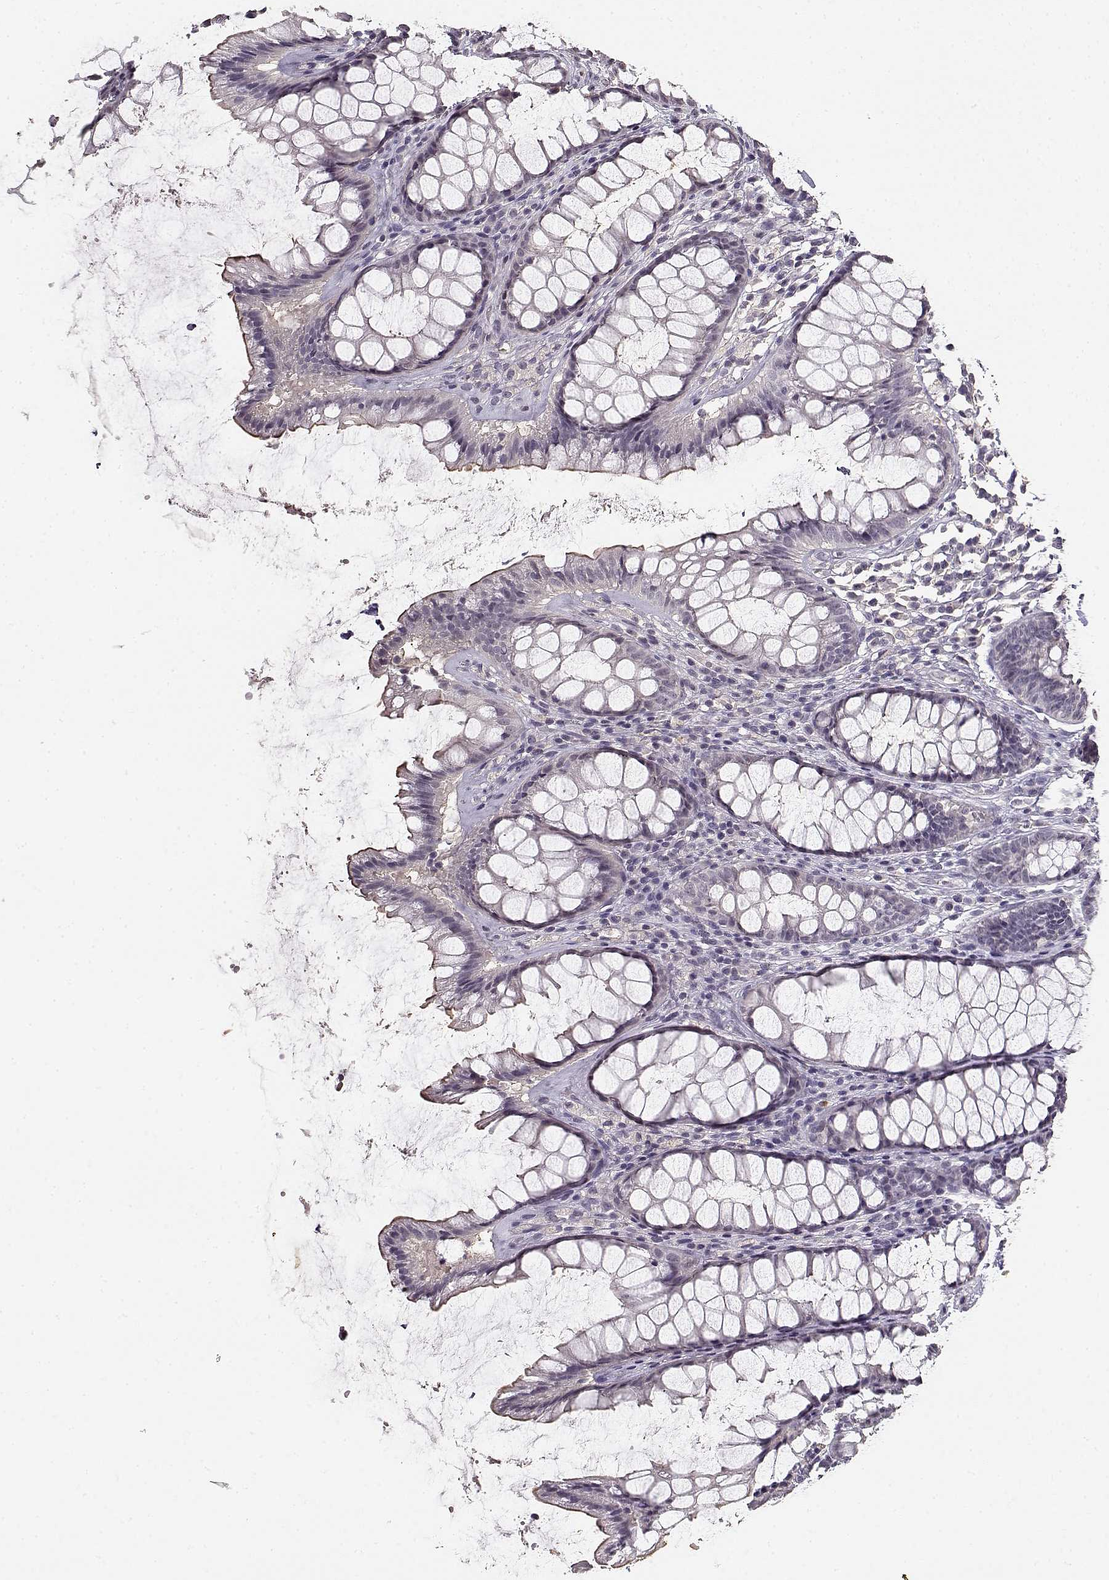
{"staining": {"intensity": "moderate", "quantity": "<25%", "location": "cytoplasmic/membranous"}, "tissue": "rectum", "cell_type": "Glandular cells", "image_type": "normal", "snomed": [{"axis": "morphology", "description": "Normal tissue, NOS"}, {"axis": "topography", "description": "Rectum"}], "caption": "Glandular cells demonstrate low levels of moderate cytoplasmic/membranous positivity in about <25% of cells in normal rectum.", "gene": "UROC1", "patient": {"sex": "male", "age": 72}}